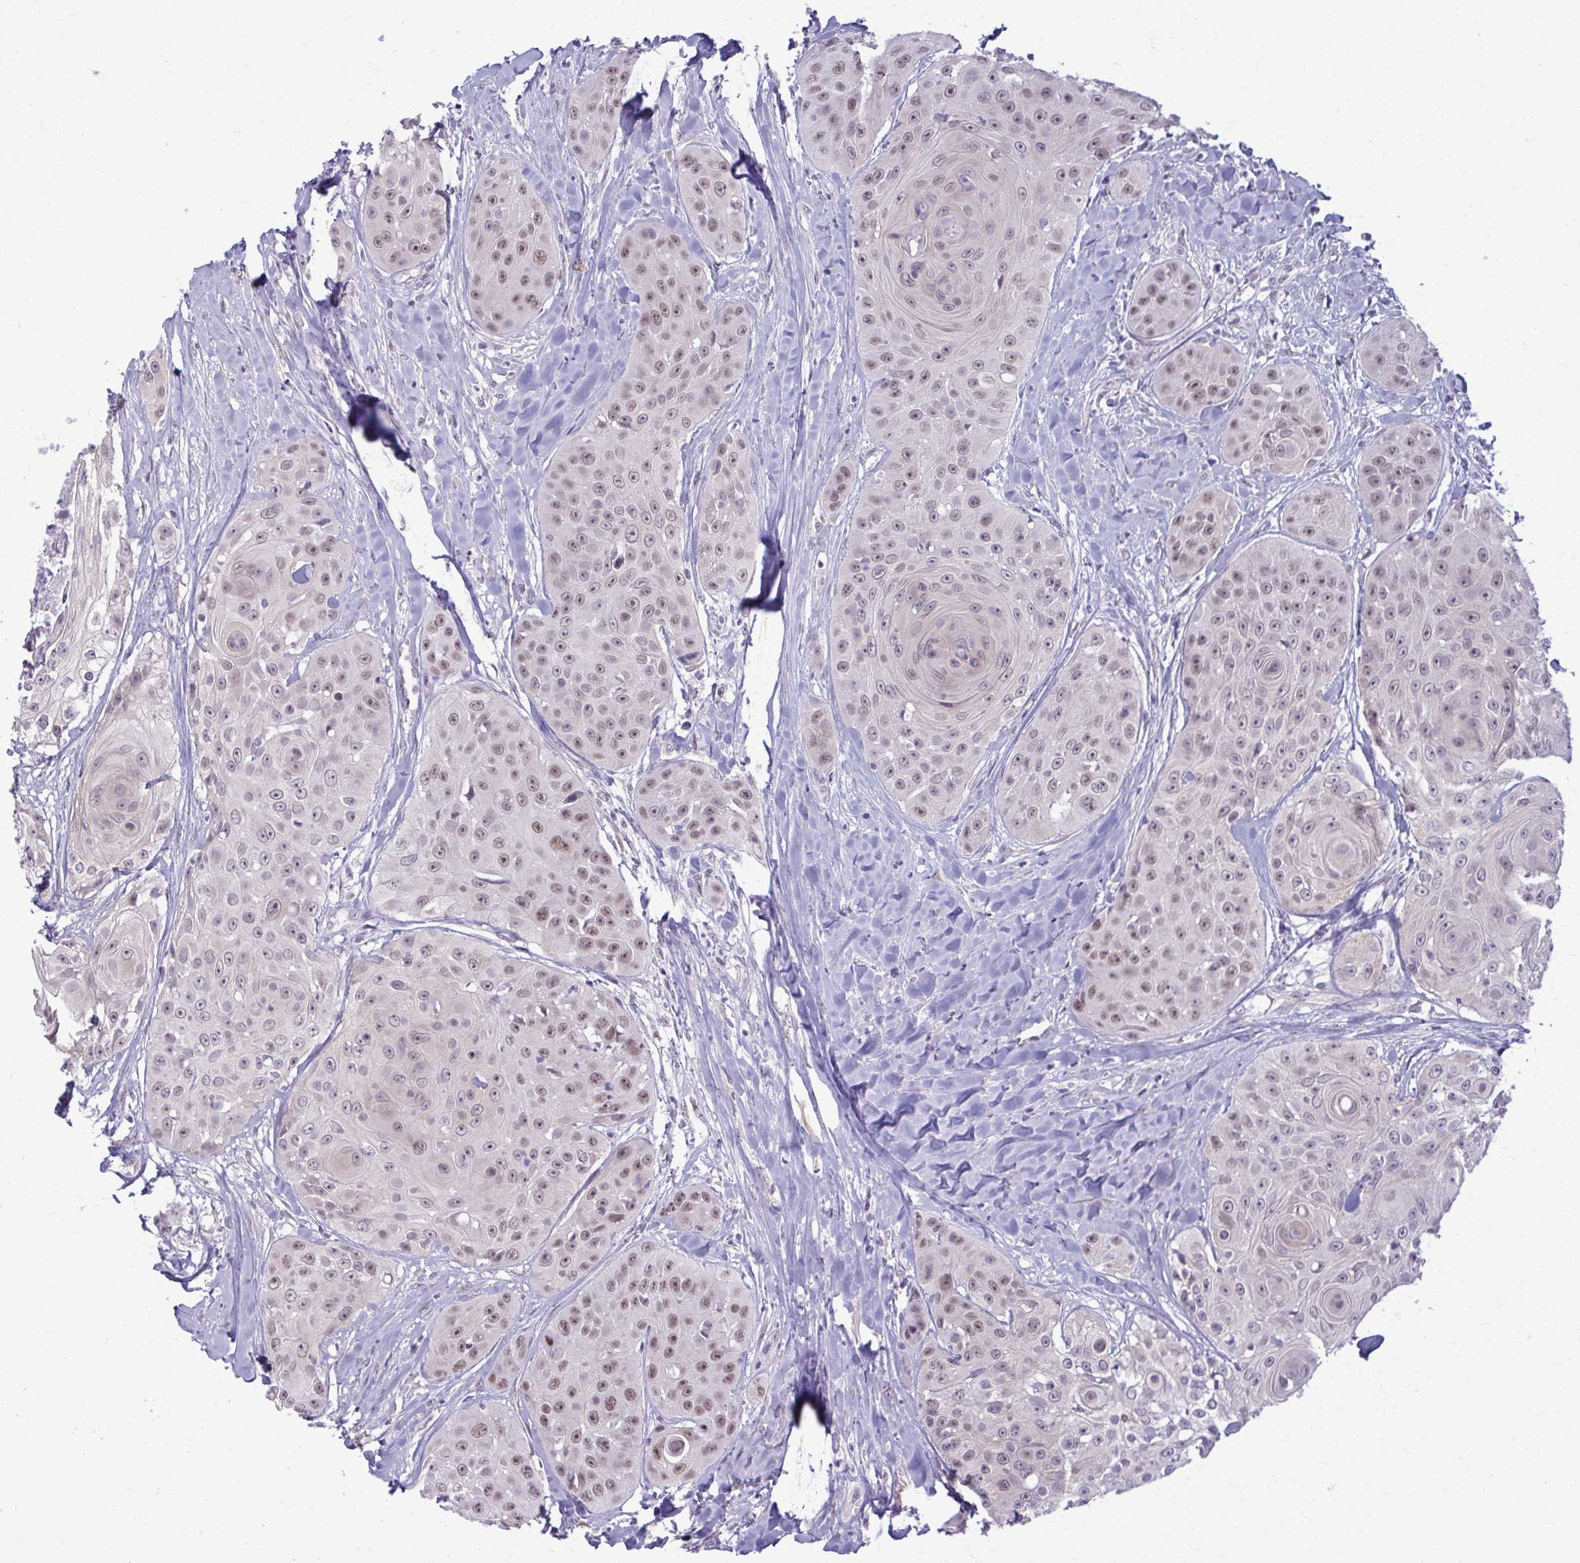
{"staining": {"intensity": "moderate", "quantity": "25%-75%", "location": "nuclear"}, "tissue": "head and neck cancer", "cell_type": "Tumor cells", "image_type": "cancer", "snomed": [{"axis": "morphology", "description": "Squamous cell carcinoma, NOS"}, {"axis": "topography", "description": "Head-Neck"}], "caption": "This is a photomicrograph of IHC staining of squamous cell carcinoma (head and neck), which shows moderate positivity in the nuclear of tumor cells.", "gene": "NUMBL", "patient": {"sex": "male", "age": 83}}